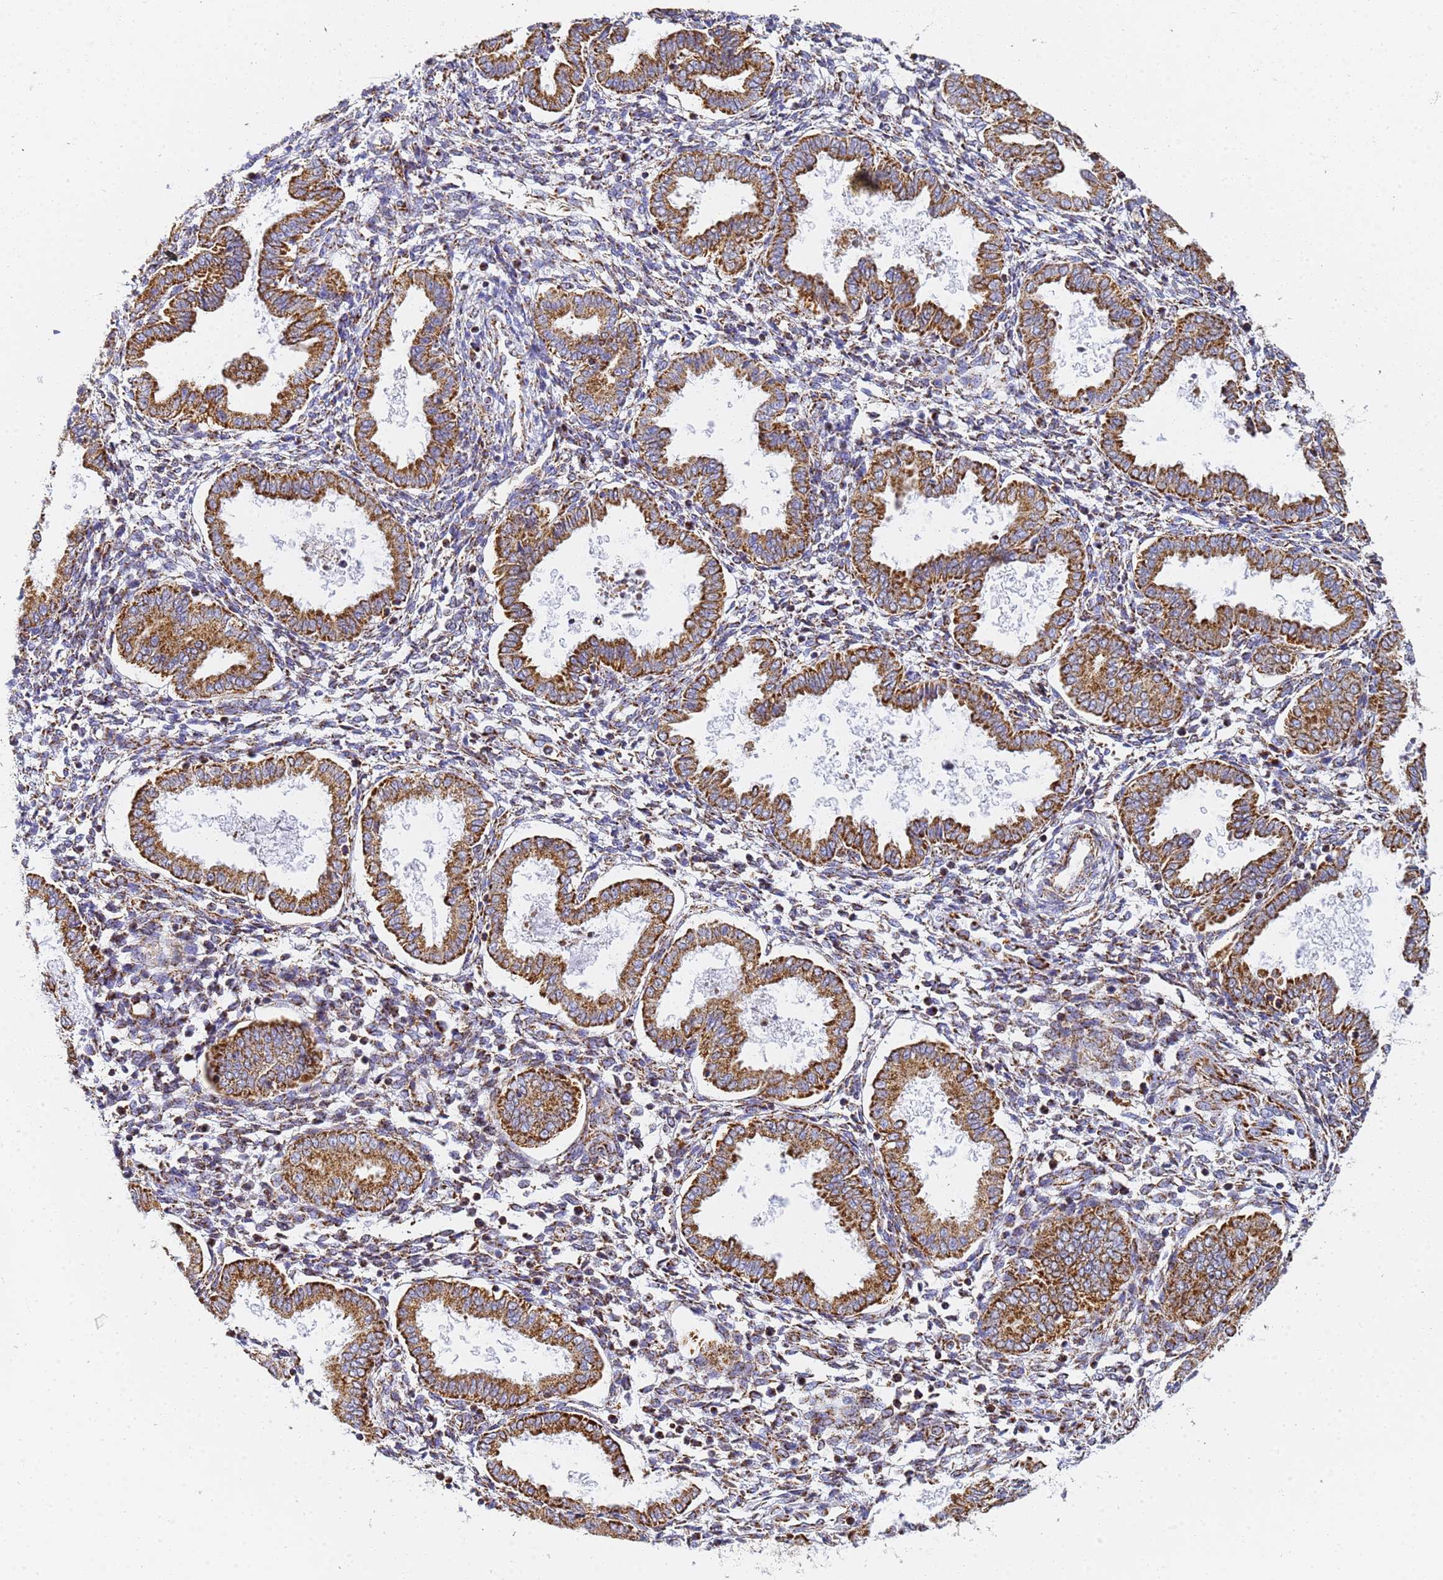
{"staining": {"intensity": "negative", "quantity": "none", "location": "none"}, "tissue": "endometrium", "cell_type": "Cells in endometrial stroma", "image_type": "normal", "snomed": [{"axis": "morphology", "description": "Normal tissue, NOS"}, {"axis": "topography", "description": "Endometrium"}], "caption": "Immunohistochemical staining of normal human endometrium exhibits no significant staining in cells in endometrial stroma. (Stains: DAB (3,3'-diaminobenzidine) immunohistochemistry (IHC) with hematoxylin counter stain, Microscopy: brightfield microscopy at high magnification).", "gene": "CNIH4", "patient": {"sex": "female", "age": 33}}